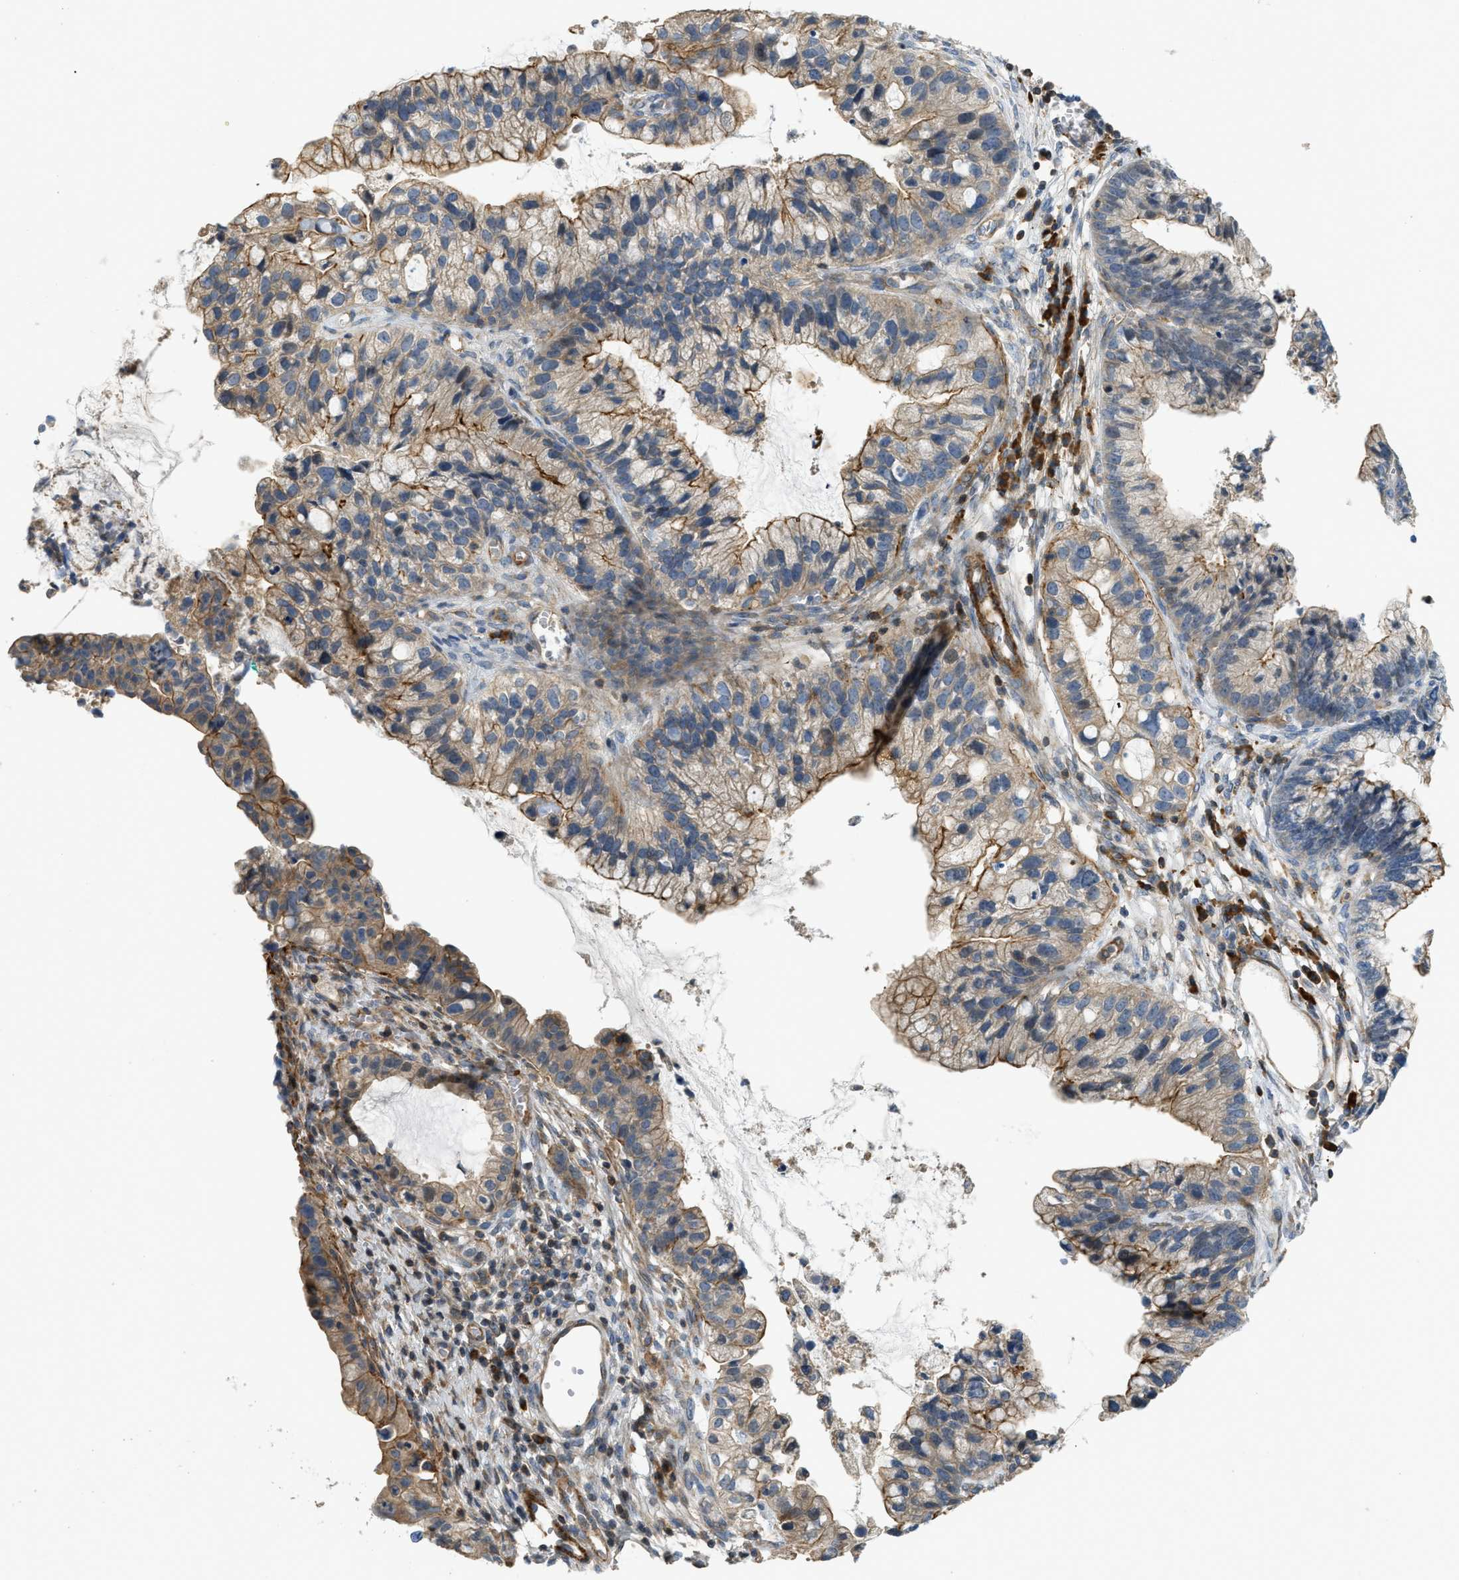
{"staining": {"intensity": "moderate", "quantity": ">75%", "location": "cytoplasmic/membranous"}, "tissue": "cervical cancer", "cell_type": "Tumor cells", "image_type": "cancer", "snomed": [{"axis": "morphology", "description": "Adenocarcinoma, NOS"}, {"axis": "topography", "description": "Cervix"}], "caption": "A brown stain labels moderate cytoplasmic/membranous positivity of a protein in human cervical adenocarcinoma tumor cells.", "gene": "BTN3A2", "patient": {"sex": "female", "age": 44}}